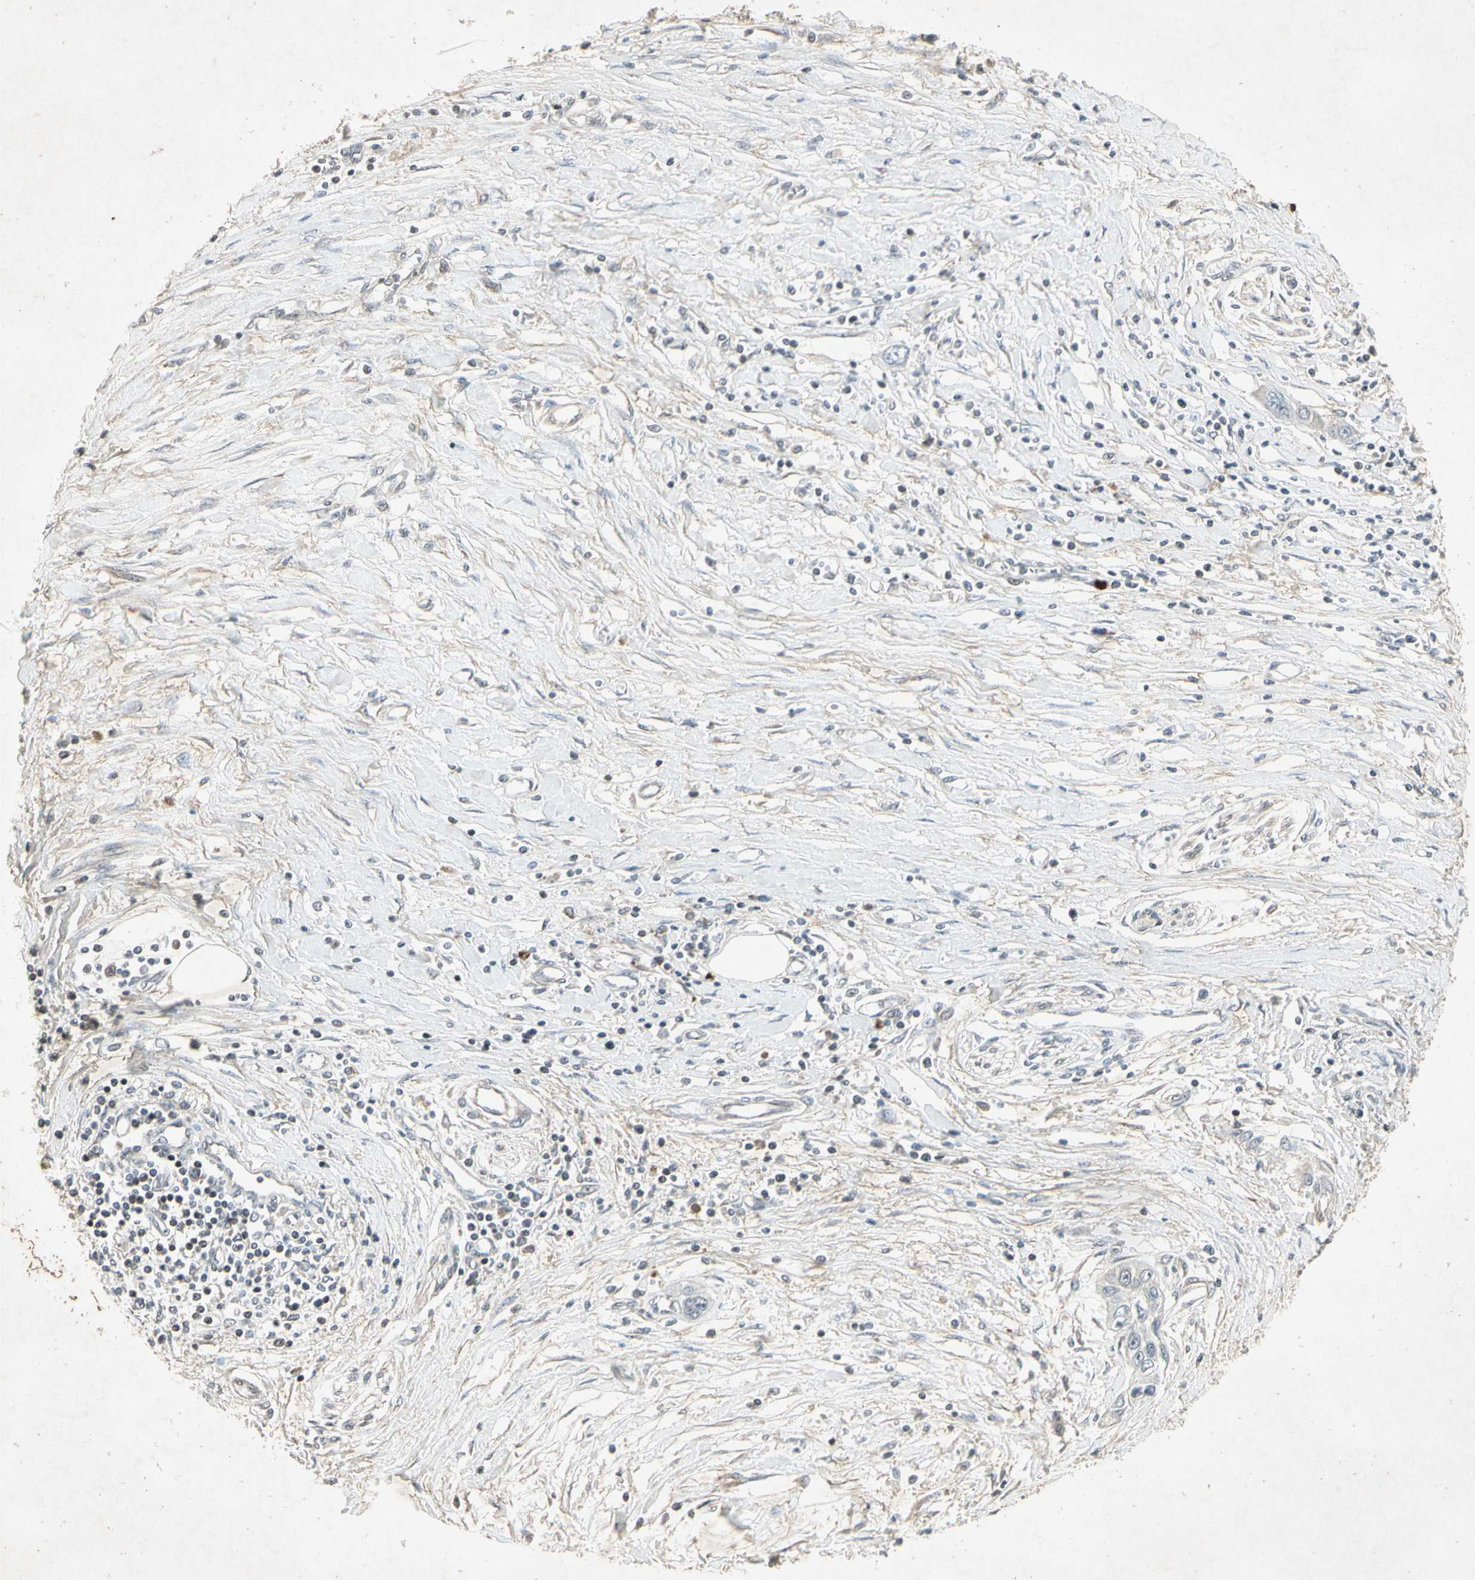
{"staining": {"intensity": "negative", "quantity": "none", "location": "none"}, "tissue": "pancreatic cancer", "cell_type": "Tumor cells", "image_type": "cancer", "snomed": [{"axis": "morphology", "description": "Adenocarcinoma, NOS"}, {"axis": "topography", "description": "Pancreas"}], "caption": "This is an IHC micrograph of human pancreatic cancer (adenocarcinoma). There is no positivity in tumor cells.", "gene": "TEK", "patient": {"sex": "female", "age": 70}}